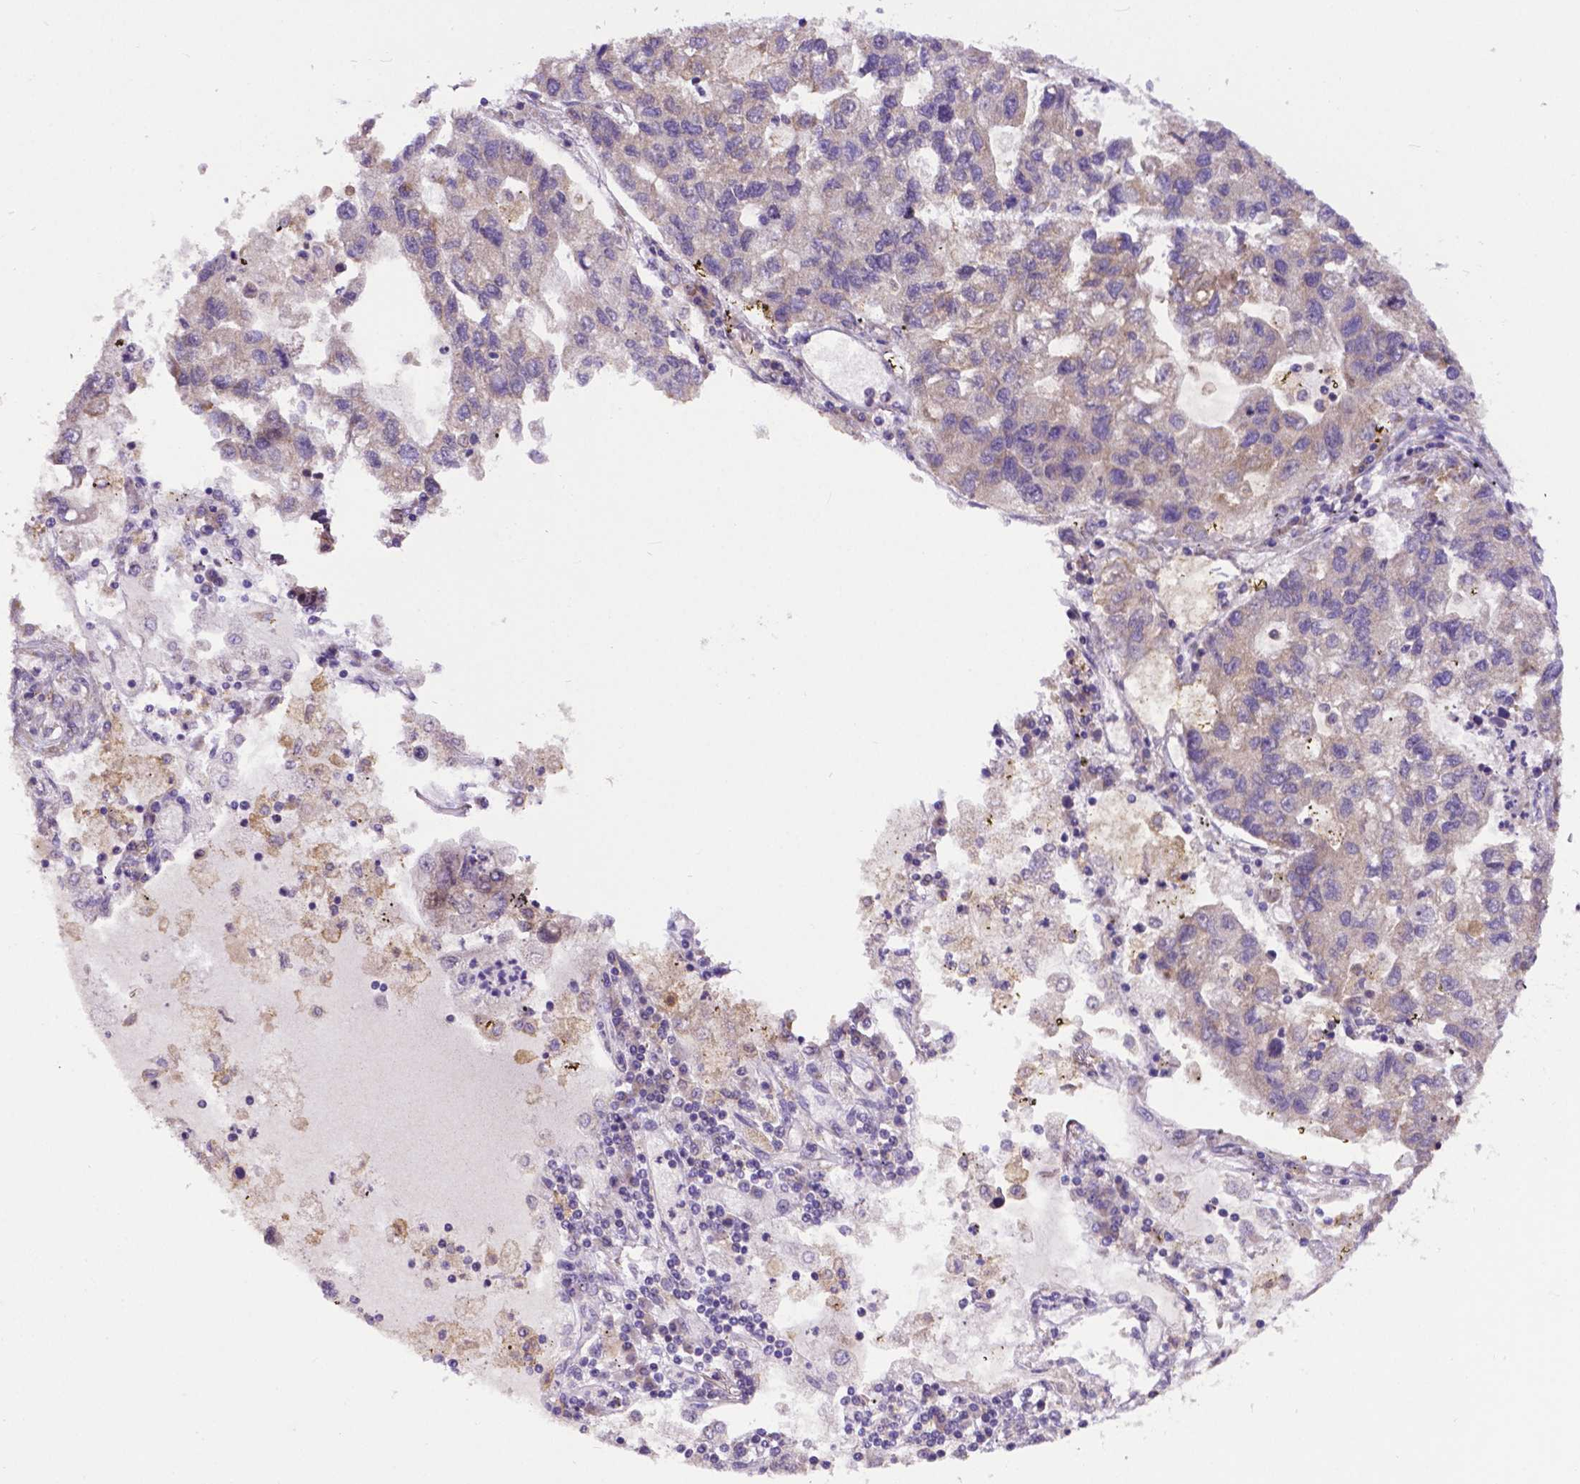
{"staining": {"intensity": "weak", "quantity": "<25%", "location": "cytoplasmic/membranous"}, "tissue": "lung cancer", "cell_type": "Tumor cells", "image_type": "cancer", "snomed": [{"axis": "morphology", "description": "Adenocarcinoma, NOS"}, {"axis": "topography", "description": "Bronchus"}, {"axis": "topography", "description": "Lung"}], "caption": "IHC of adenocarcinoma (lung) demonstrates no expression in tumor cells. (Brightfield microscopy of DAB (3,3'-diaminobenzidine) IHC at high magnification).", "gene": "DICER1", "patient": {"sex": "female", "age": 51}}